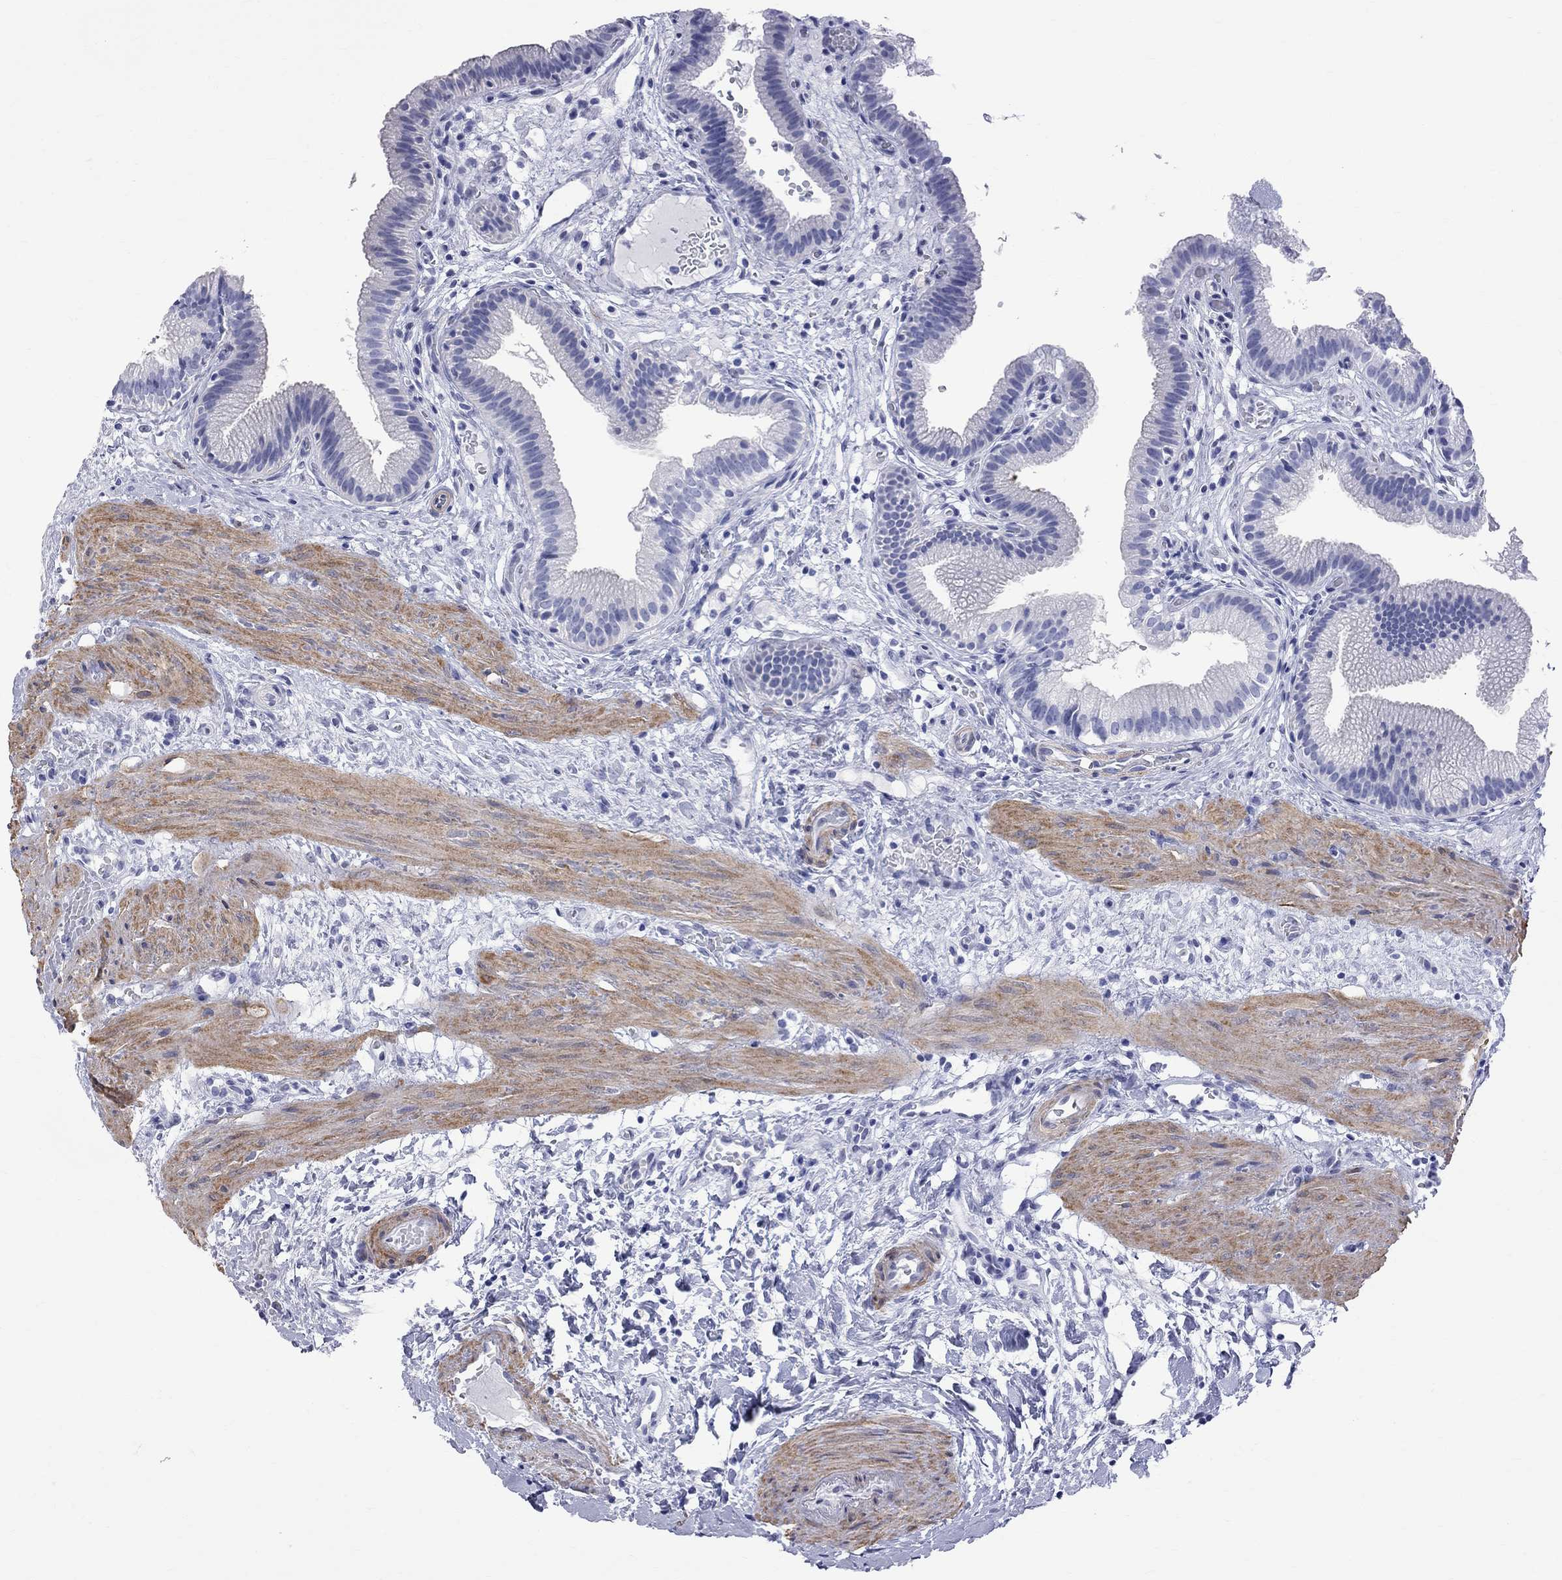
{"staining": {"intensity": "negative", "quantity": "none", "location": "none"}, "tissue": "gallbladder", "cell_type": "Glandular cells", "image_type": "normal", "snomed": [{"axis": "morphology", "description": "Normal tissue, NOS"}, {"axis": "topography", "description": "Gallbladder"}], "caption": "Glandular cells are negative for brown protein staining in benign gallbladder. (Immunohistochemistry, brightfield microscopy, high magnification).", "gene": "BPIFB1", "patient": {"sex": "female", "age": 24}}